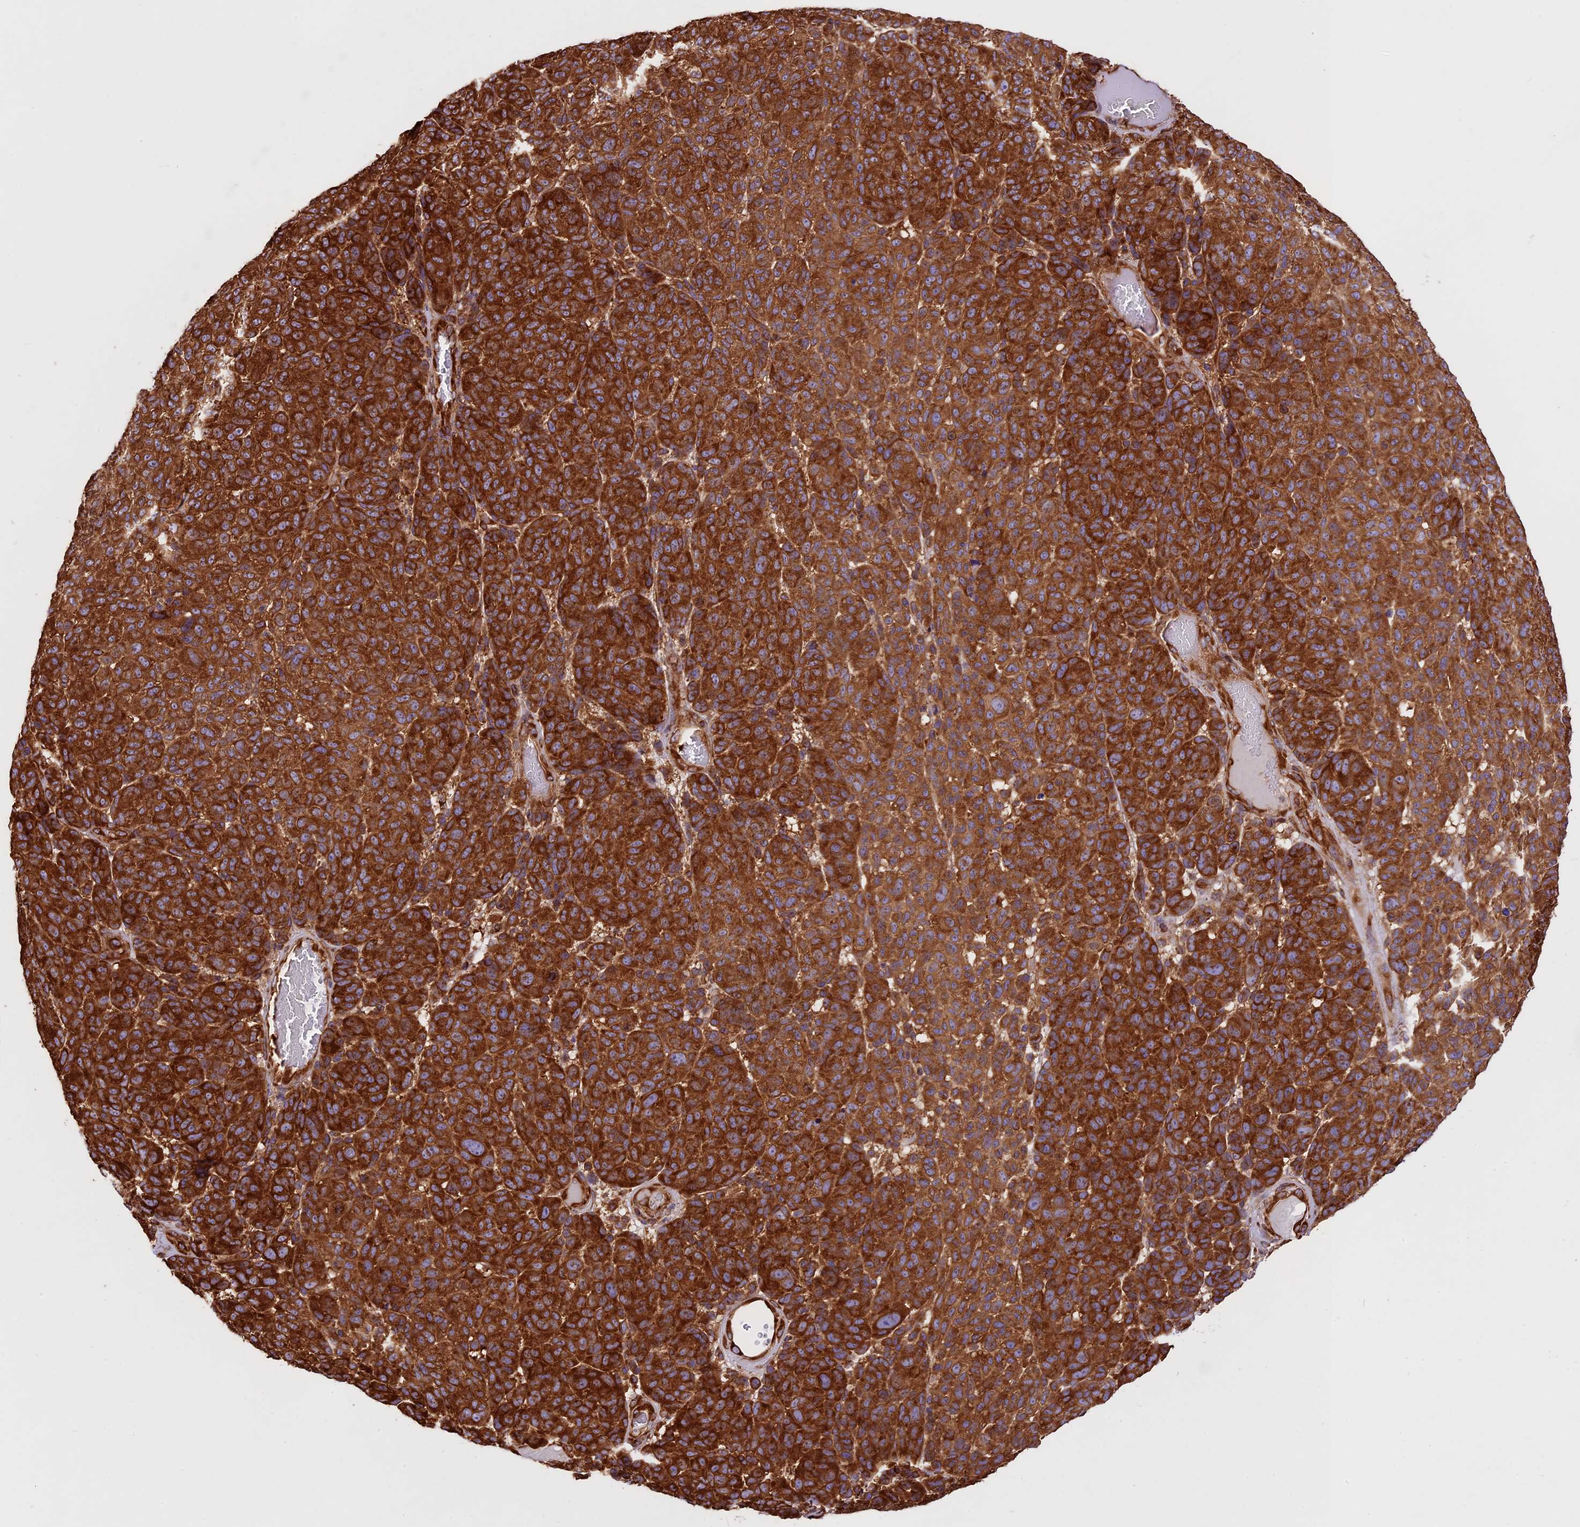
{"staining": {"intensity": "strong", "quantity": ">75%", "location": "cytoplasmic/membranous"}, "tissue": "melanoma", "cell_type": "Tumor cells", "image_type": "cancer", "snomed": [{"axis": "morphology", "description": "Malignant melanoma, NOS"}, {"axis": "topography", "description": "Skin"}], "caption": "Melanoma stained with DAB IHC demonstrates high levels of strong cytoplasmic/membranous expression in about >75% of tumor cells.", "gene": "KARS1", "patient": {"sex": "male", "age": 49}}